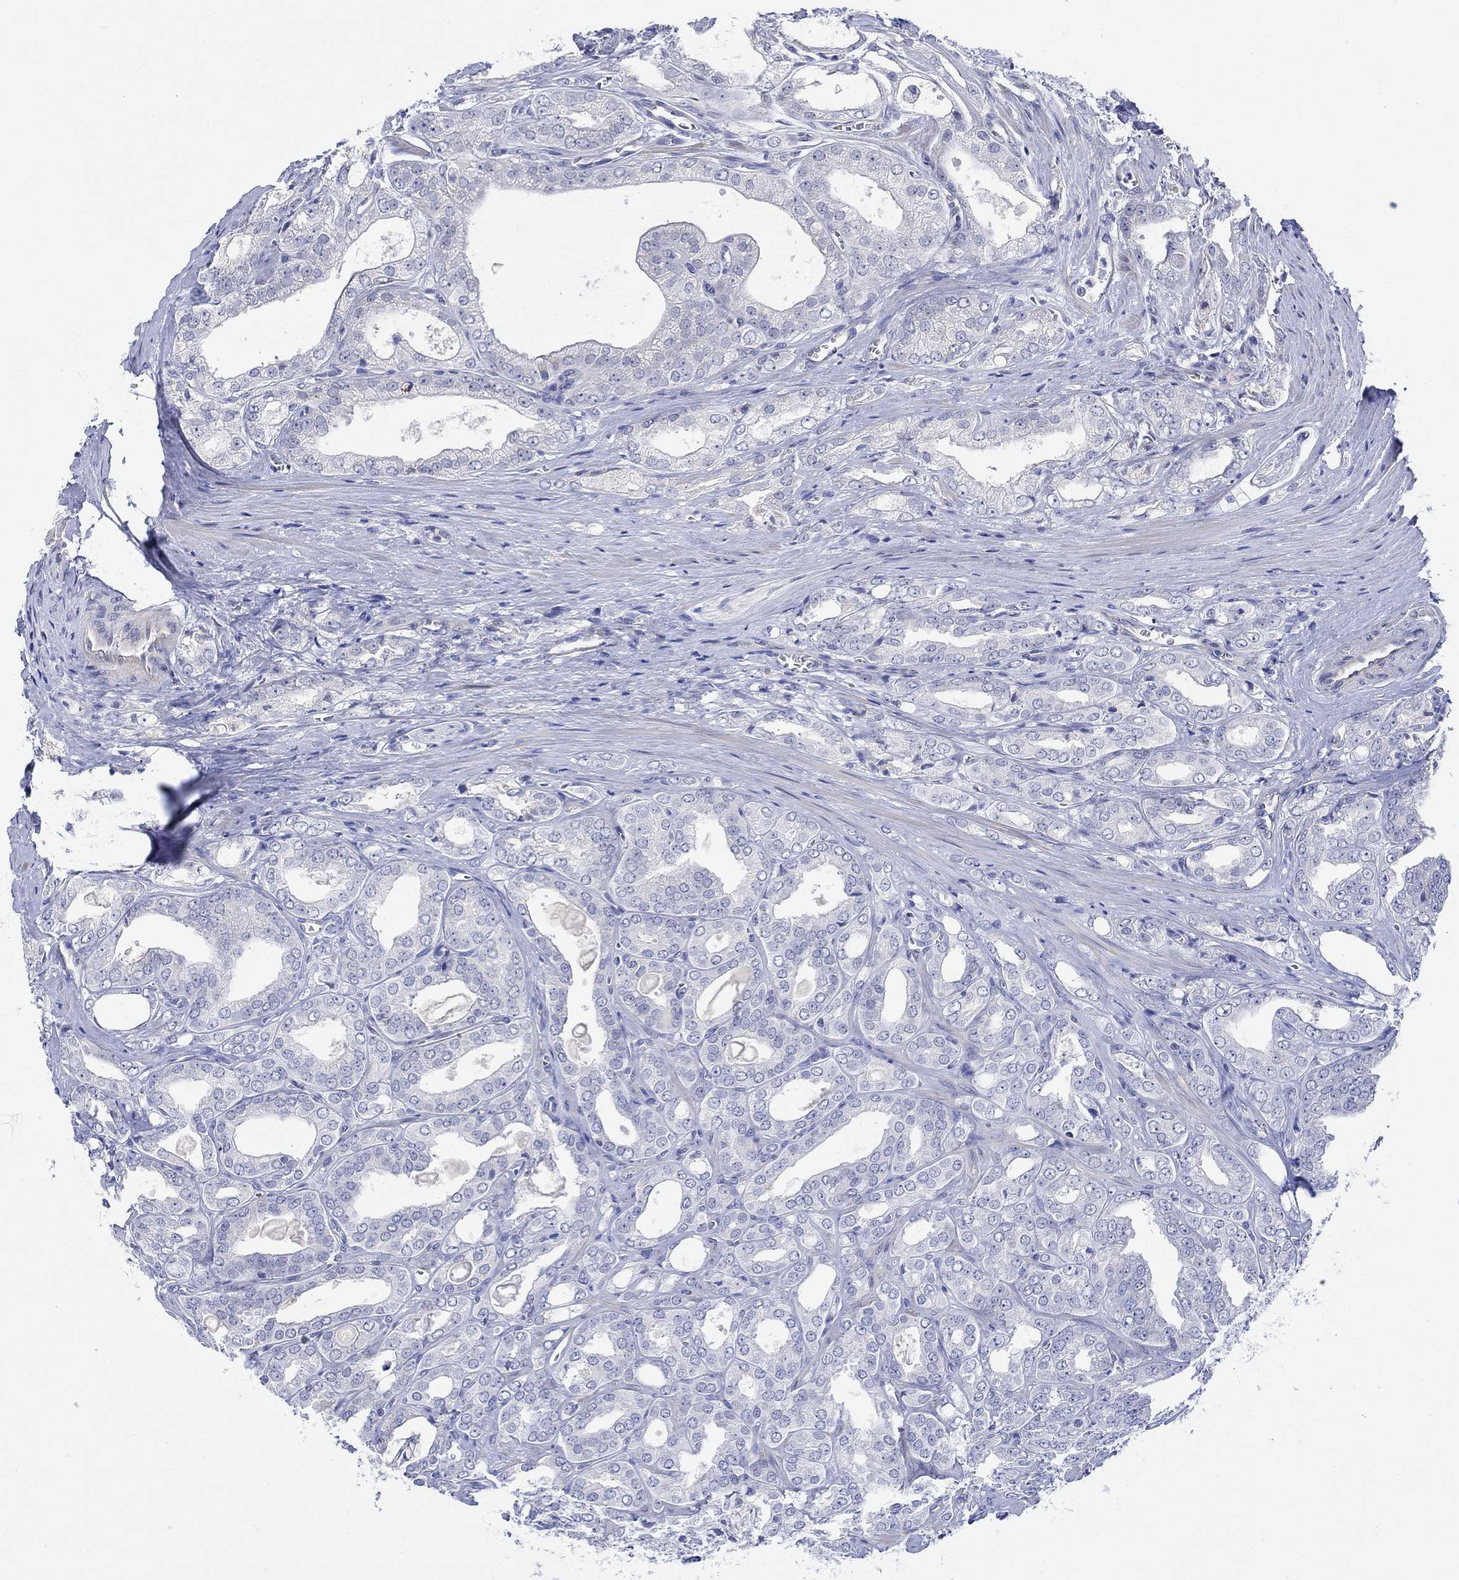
{"staining": {"intensity": "negative", "quantity": "none", "location": "none"}, "tissue": "prostate cancer", "cell_type": "Tumor cells", "image_type": "cancer", "snomed": [{"axis": "morphology", "description": "Adenocarcinoma, NOS"}, {"axis": "morphology", "description": "Adenocarcinoma, High grade"}, {"axis": "topography", "description": "Prostate"}], "caption": "Protein analysis of prostate cancer (adenocarcinoma) demonstrates no significant positivity in tumor cells. The staining was performed using DAB to visualize the protein expression in brown, while the nuclei were stained in blue with hematoxylin (Magnification: 20x).", "gene": "KRT222", "patient": {"sex": "male", "age": 70}}